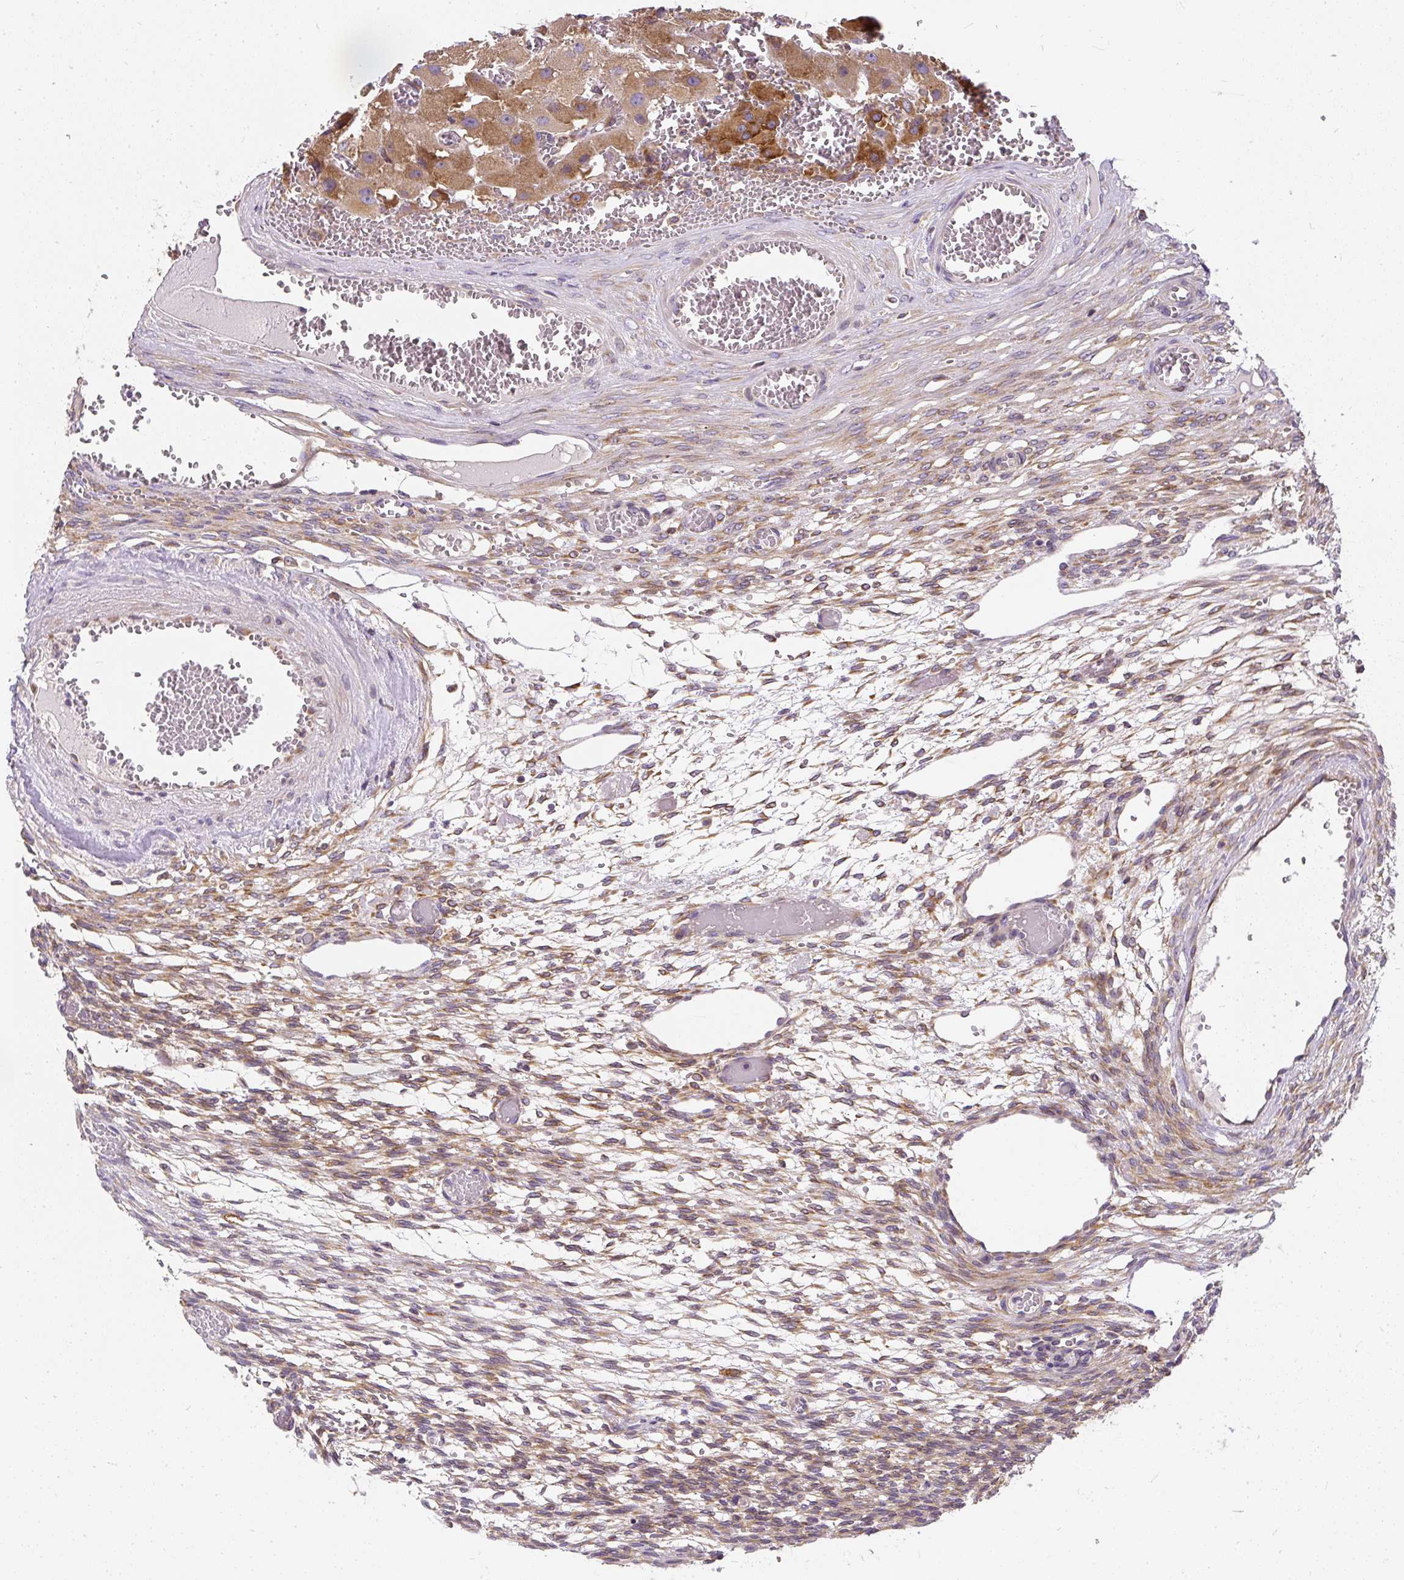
{"staining": {"intensity": "moderate", "quantity": ">75%", "location": "cytoplasmic/membranous"}, "tissue": "ovary", "cell_type": "Follicle cells", "image_type": "normal", "snomed": [{"axis": "morphology", "description": "Normal tissue, NOS"}, {"axis": "topography", "description": "Ovary"}], "caption": "A histopathology image of ovary stained for a protein reveals moderate cytoplasmic/membranous brown staining in follicle cells.", "gene": "CYP20A1", "patient": {"sex": "female", "age": 67}}